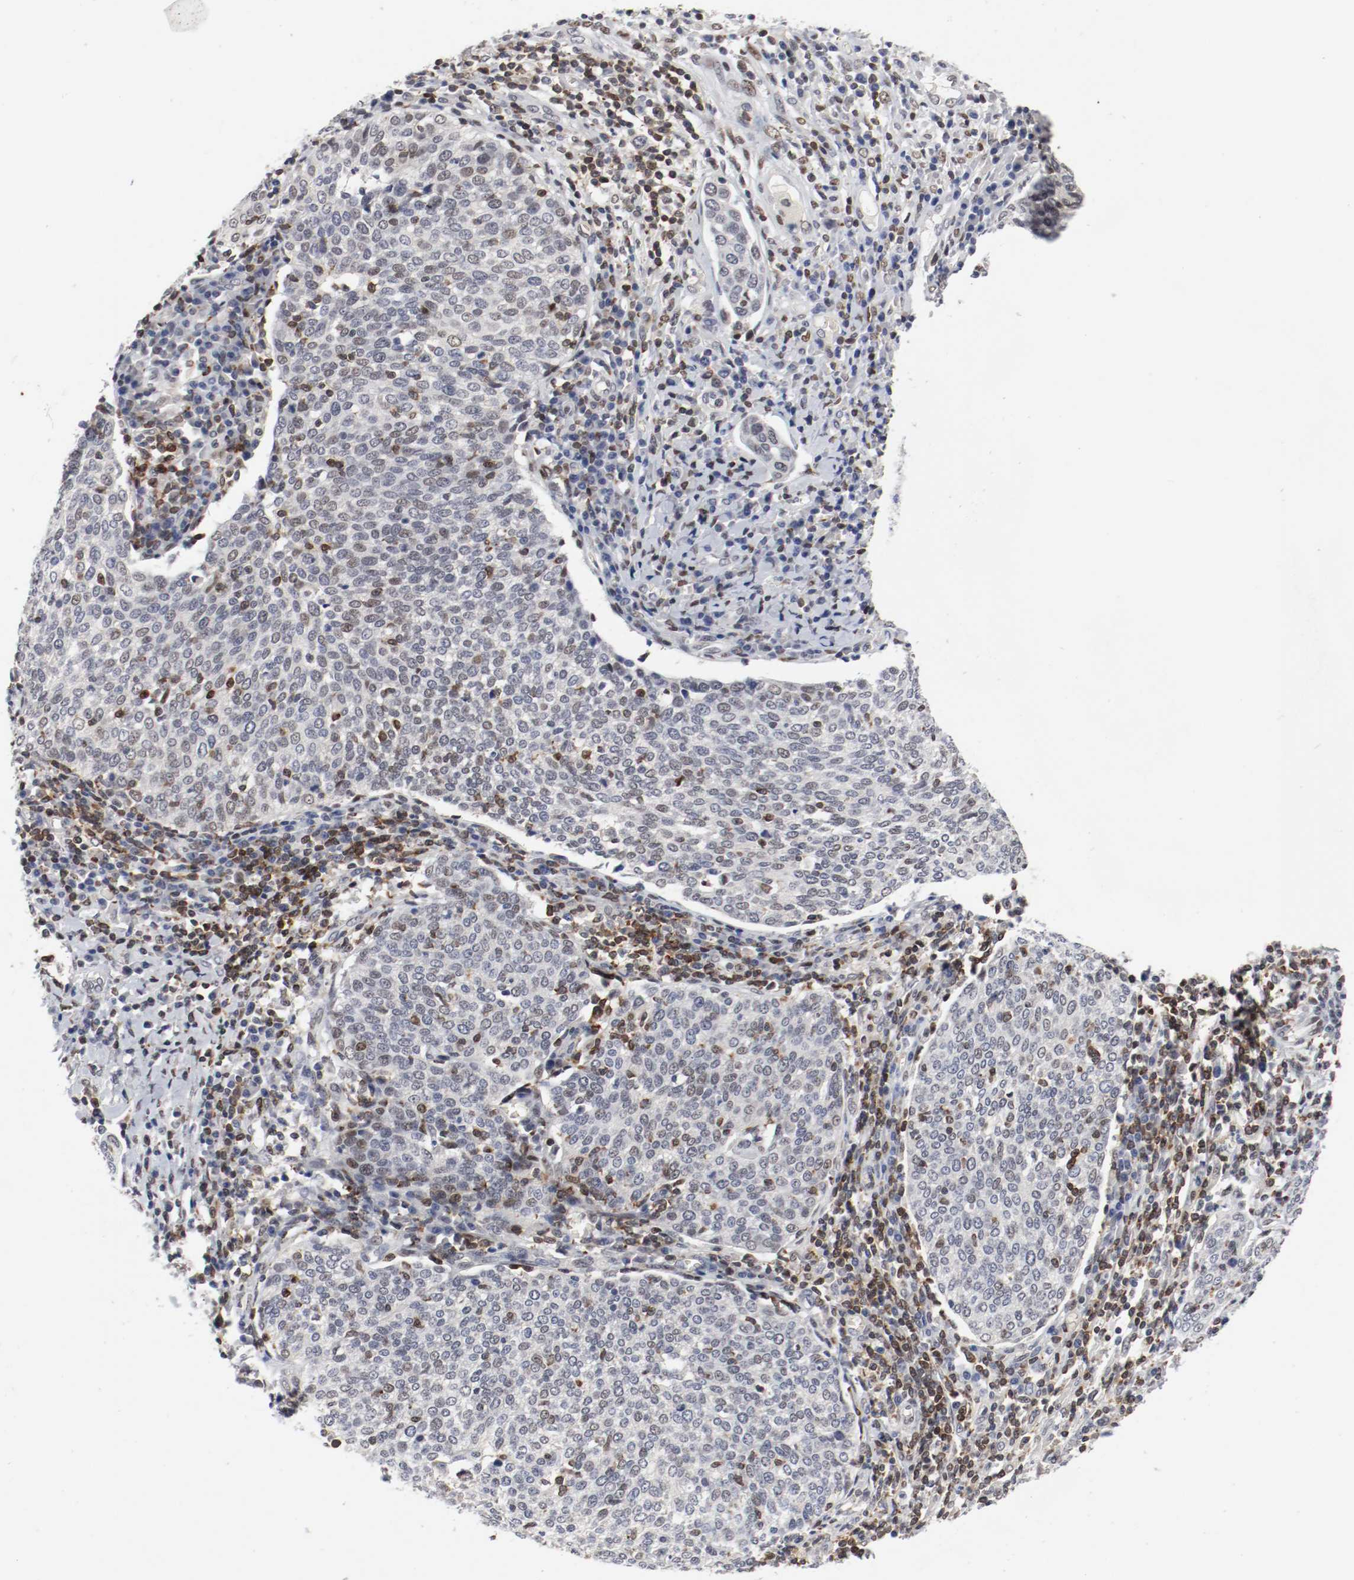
{"staining": {"intensity": "weak", "quantity": "<25%", "location": "nuclear"}, "tissue": "cervical cancer", "cell_type": "Tumor cells", "image_type": "cancer", "snomed": [{"axis": "morphology", "description": "Squamous cell carcinoma, NOS"}, {"axis": "topography", "description": "Cervix"}], "caption": "Immunohistochemistry (IHC) of human squamous cell carcinoma (cervical) demonstrates no expression in tumor cells.", "gene": "JUND", "patient": {"sex": "female", "age": 40}}